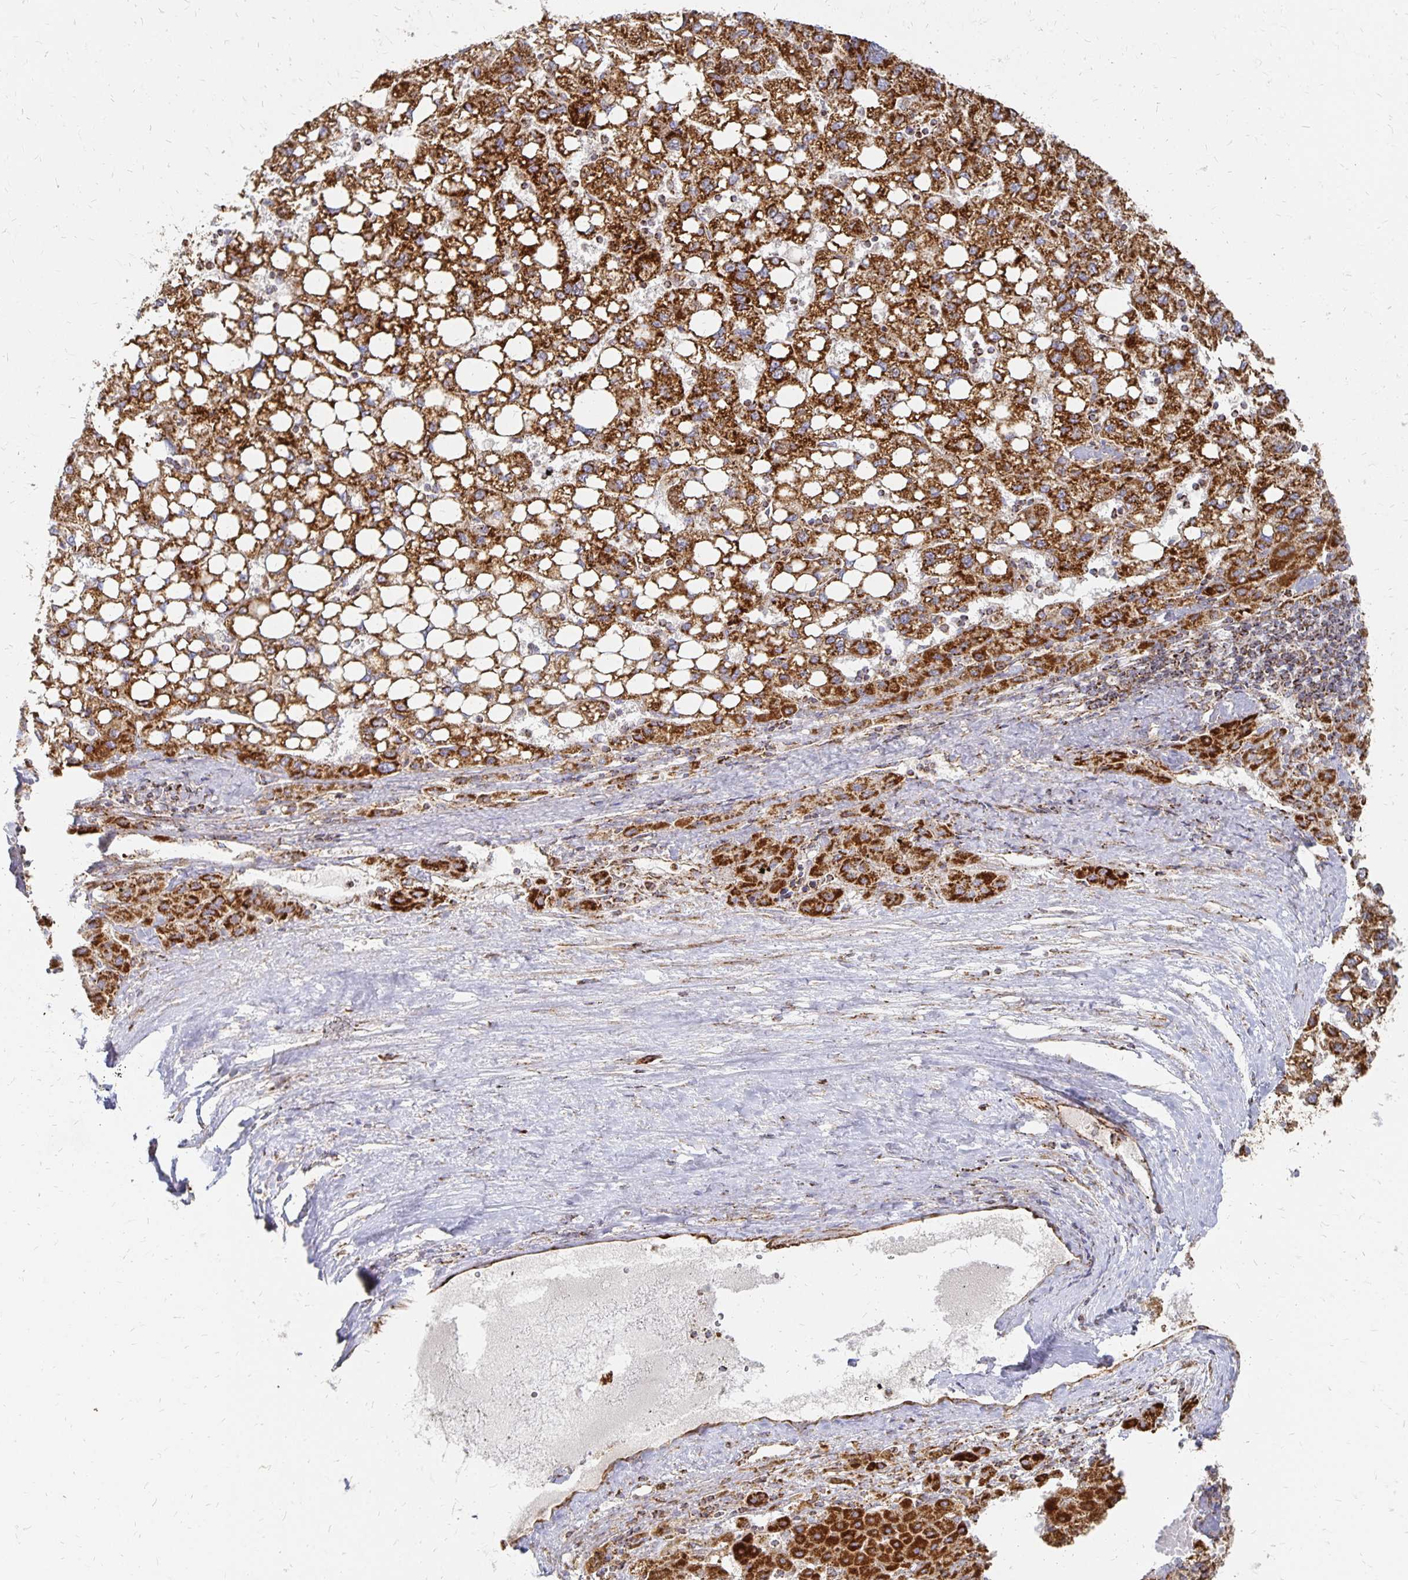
{"staining": {"intensity": "strong", "quantity": ">75%", "location": "cytoplasmic/membranous"}, "tissue": "liver cancer", "cell_type": "Tumor cells", "image_type": "cancer", "snomed": [{"axis": "morphology", "description": "Carcinoma, Hepatocellular, NOS"}, {"axis": "topography", "description": "Liver"}], "caption": "Protein staining displays strong cytoplasmic/membranous positivity in approximately >75% of tumor cells in liver cancer (hepatocellular carcinoma).", "gene": "STOML2", "patient": {"sex": "female", "age": 82}}